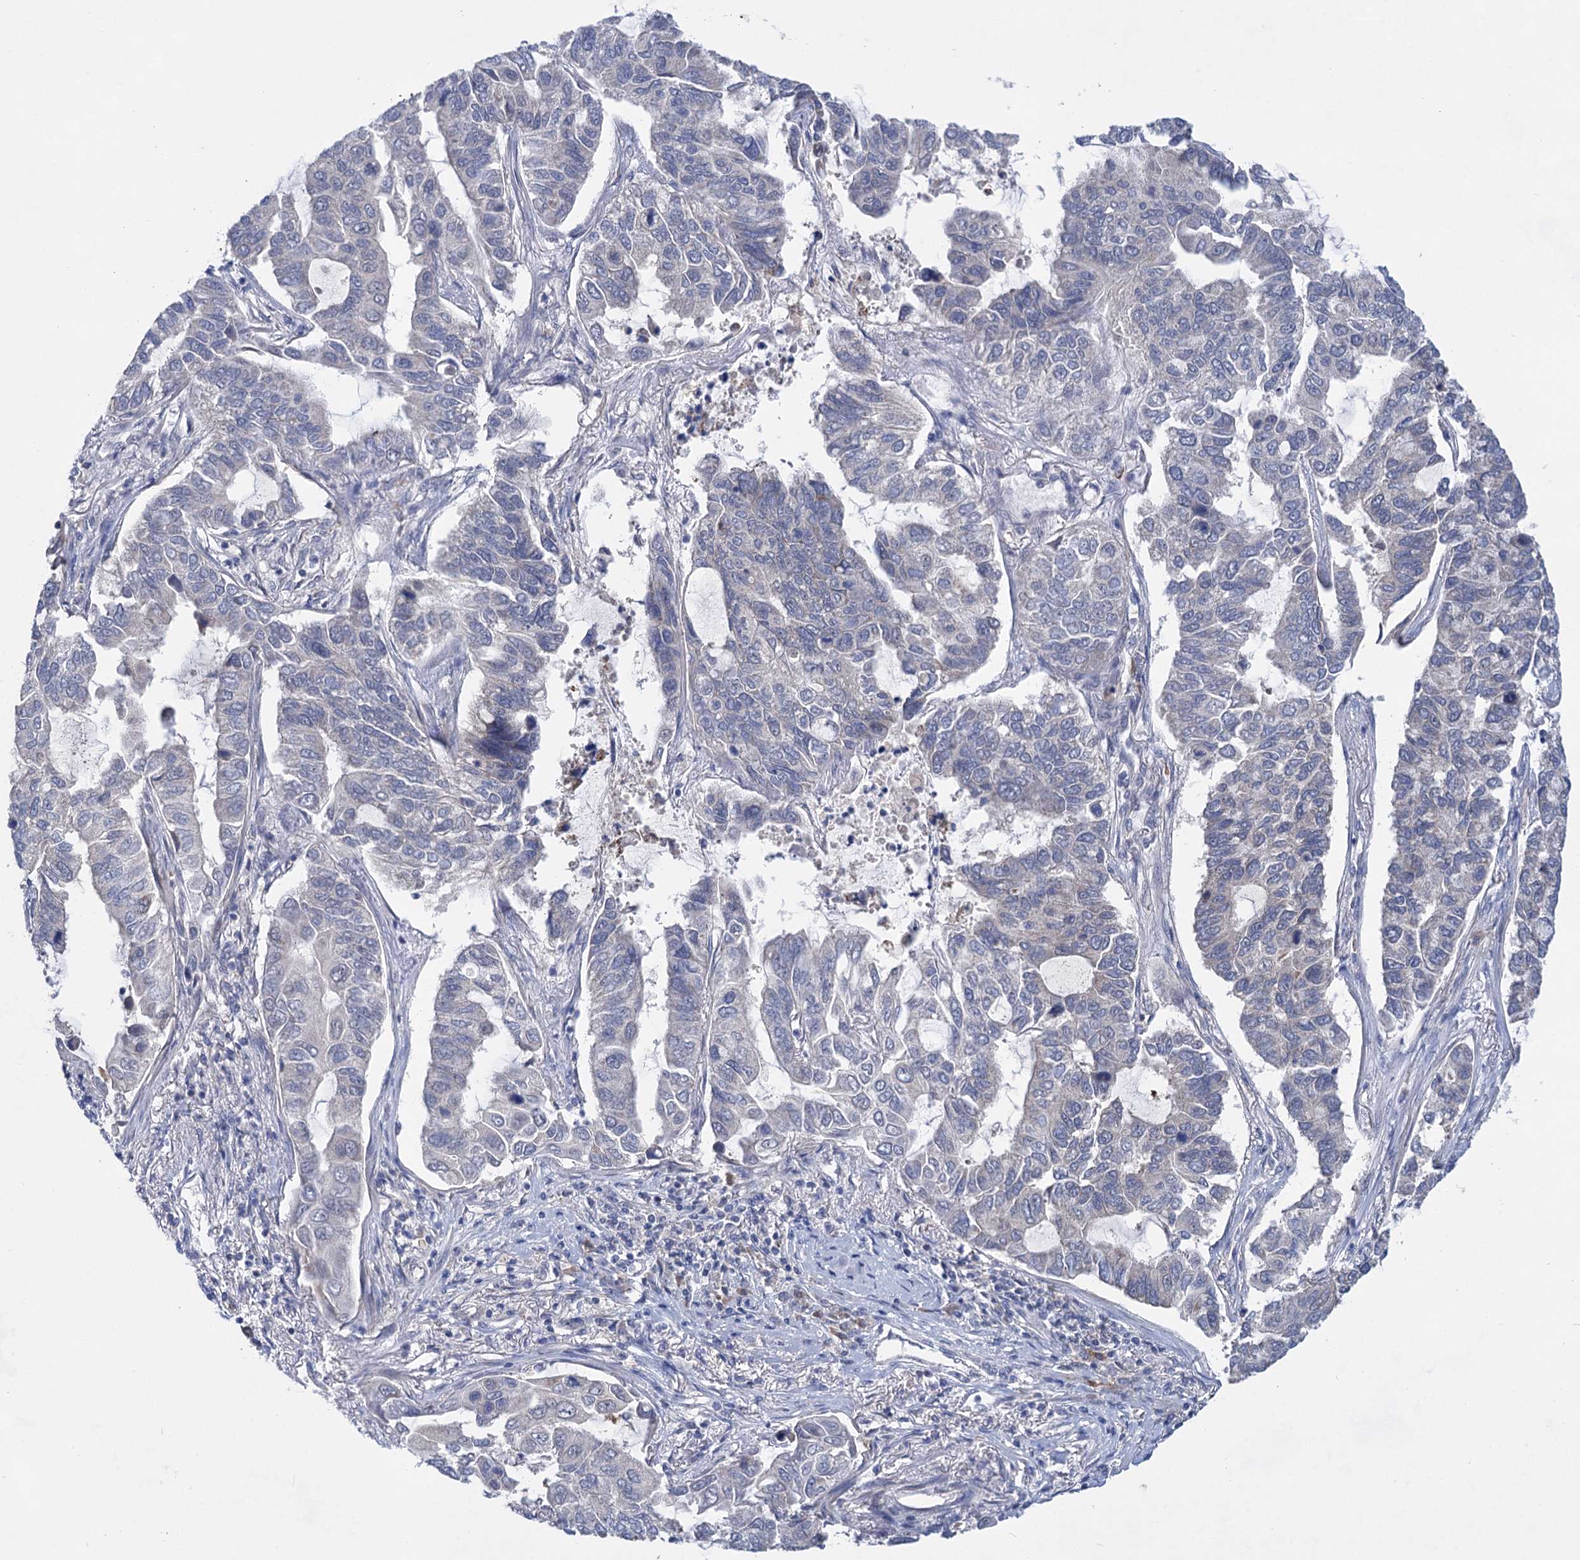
{"staining": {"intensity": "negative", "quantity": "none", "location": "none"}, "tissue": "lung cancer", "cell_type": "Tumor cells", "image_type": "cancer", "snomed": [{"axis": "morphology", "description": "Adenocarcinoma, NOS"}, {"axis": "topography", "description": "Lung"}], "caption": "An image of human lung cancer (adenocarcinoma) is negative for staining in tumor cells. (Stains: DAB (3,3'-diaminobenzidine) immunohistochemistry (IHC) with hematoxylin counter stain, Microscopy: brightfield microscopy at high magnification).", "gene": "TTC17", "patient": {"sex": "male", "age": 64}}